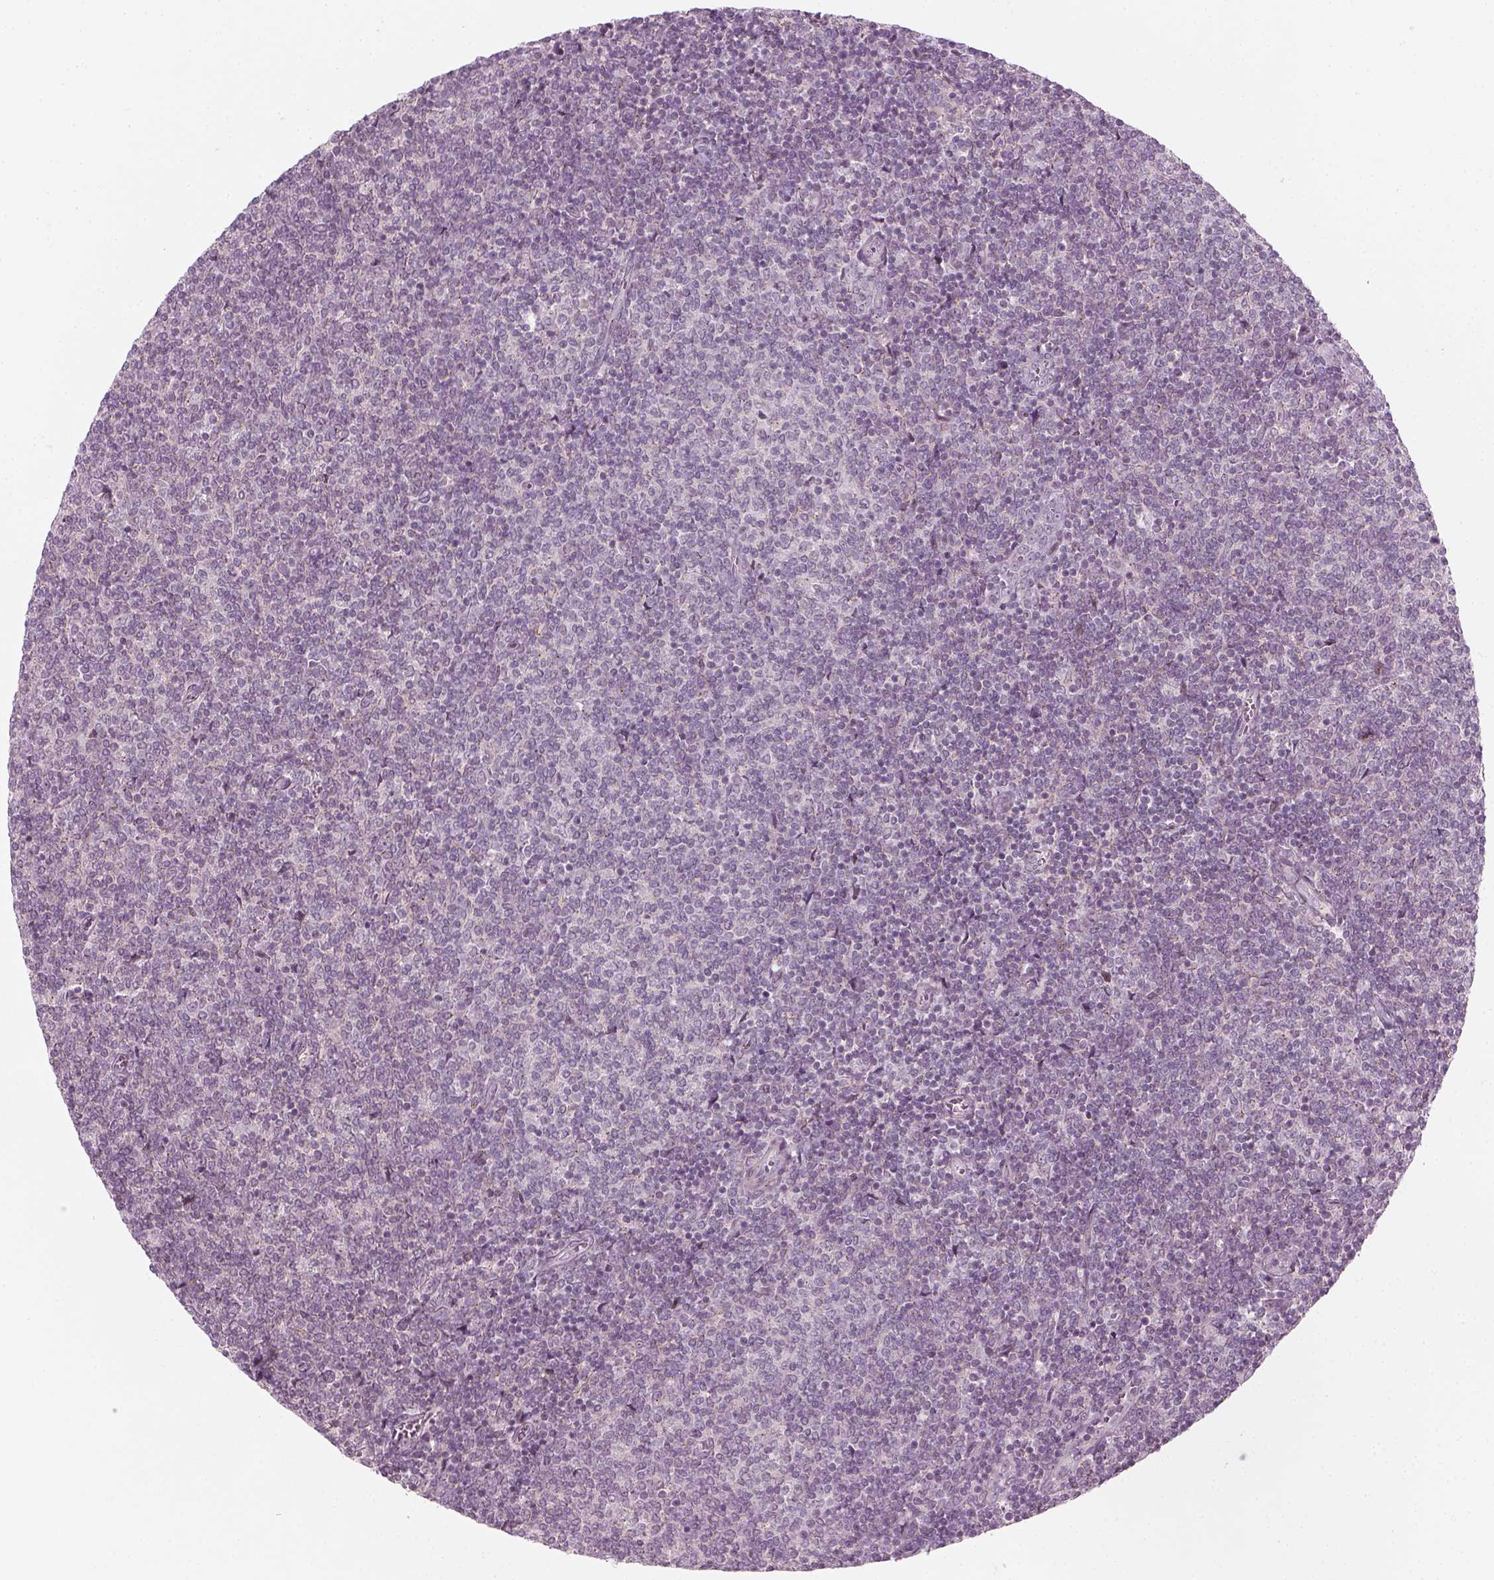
{"staining": {"intensity": "negative", "quantity": "none", "location": "none"}, "tissue": "lymphoma", "cell_type": "Tumor cells", "image_type": "cancer", "snomed": [{"axis": "morphology", "description": "Malignant lymphoma, non-Hodgkin's type, Low grade"}, {"axis": "topography", "description": "Lymph node"}], "caption": "IHC micrograph of human low-grade malignant lymphoma, non-Hodgkin's type stained for a protein (brown), which reveals no expression in tumor cells.", "gene": "MLIP", "patient": {"sex": "male", "age": 52}}